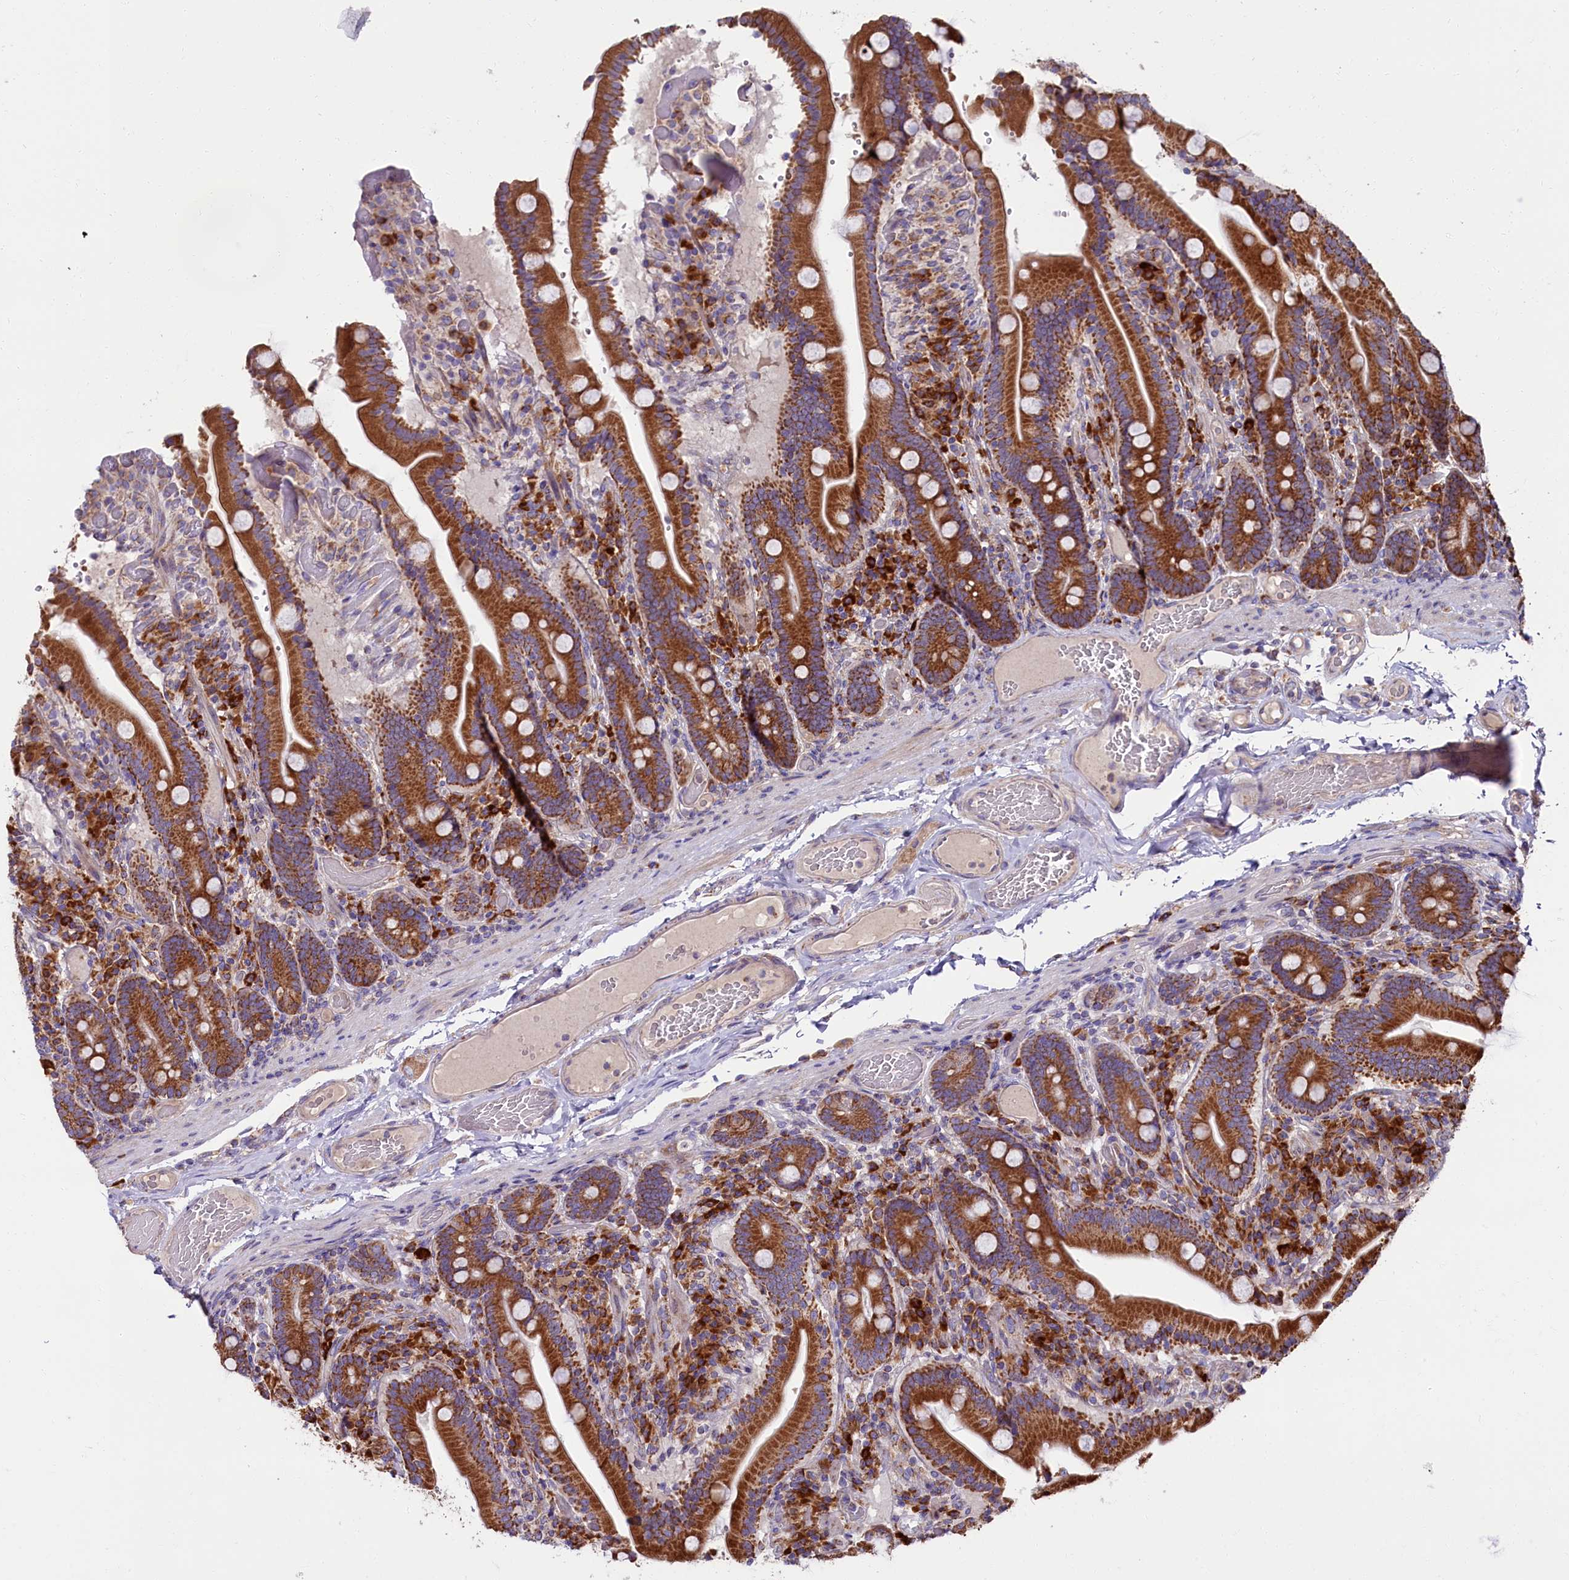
{"staining": {"intensity": "strong", "quantity": ">75%", "location": "cytoplasmic/membranous"}, "tissue": "duodenum", "cell_type": "Glandular cells", "image_type": "normal", "snomed": [{"axis": "morphology", "description": "Normal tissue, NOS"}, {"axis": "topography", "description": "Duodenum"}], "caption": "Immunohistochemistry (IHC) micrograph of unremarkable duodenum: duodenum stained using immunohistochemistry (IHC) exhibits high levels of strong protein expression localized specifically in the cytoplasmic/membranous of glandular cells, appearing as a cytoplasmic/membranous brown color.", "gene": "ZSWIM1", "patient": {"sex": "female", "age": 62}}